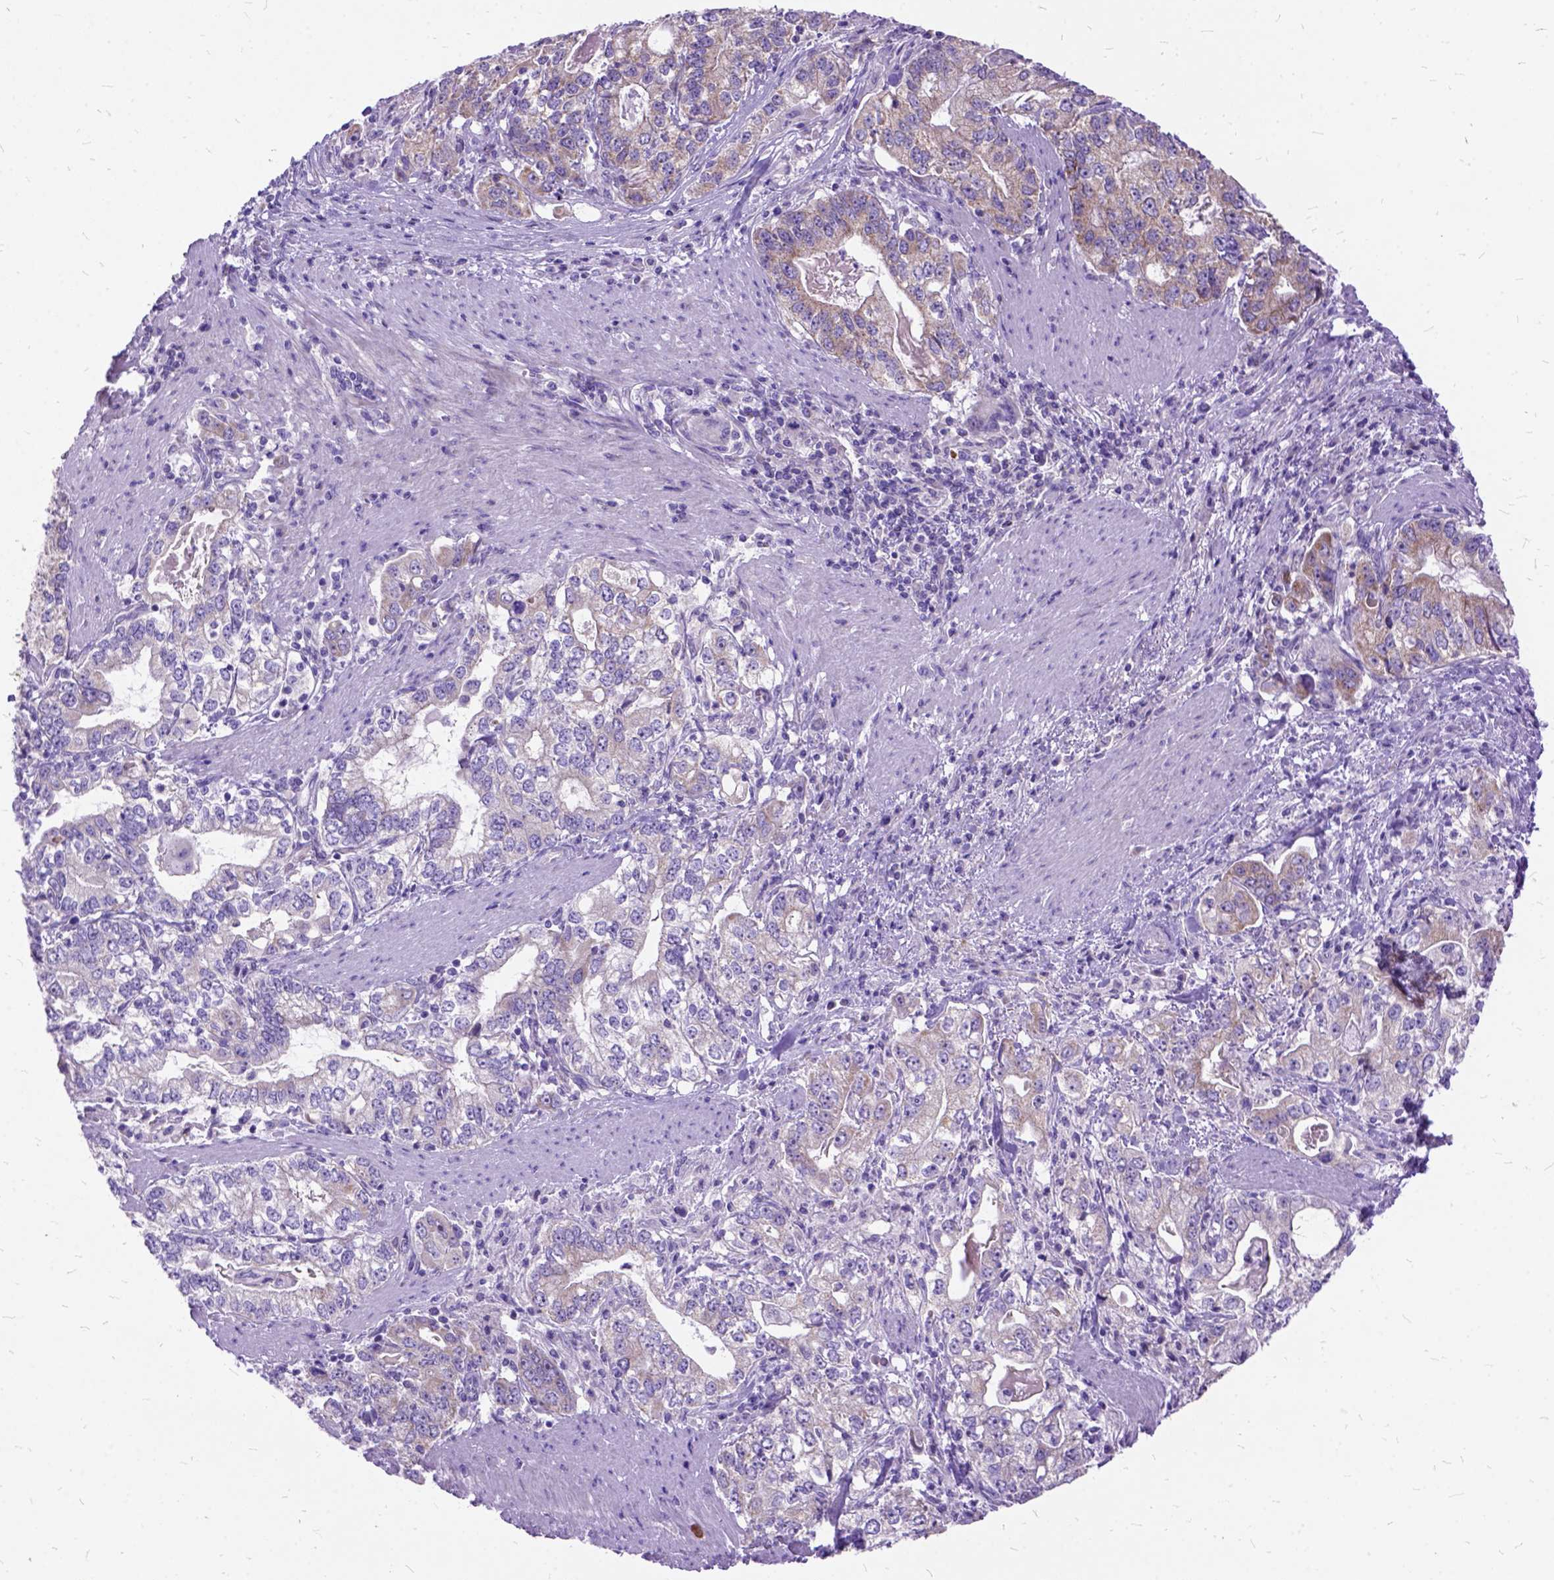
{"staining": {"intensity": "weak", "quantity": "25%-75%", "location": "cytoplasmic/membranous"}, "tissue": "stomach cancer", "cell_type": "Tumor cells", "image_type": "cancer", "snomed": [{"axis": "morphology", "description": "Adenocarcinoma, NOS"}, {"axis": "topography", "description": "Stomach, lower"}], "caption": "An immunohistochemistry (IHC) histopathology image of neoplastic tissue is shown. Protein staining in brown labels weak cytoplasmic/membranous positivity in stomach cancer within tumor cells.", "gene": "CTAG2", "patient": {"sex": "female", "age": 72}}